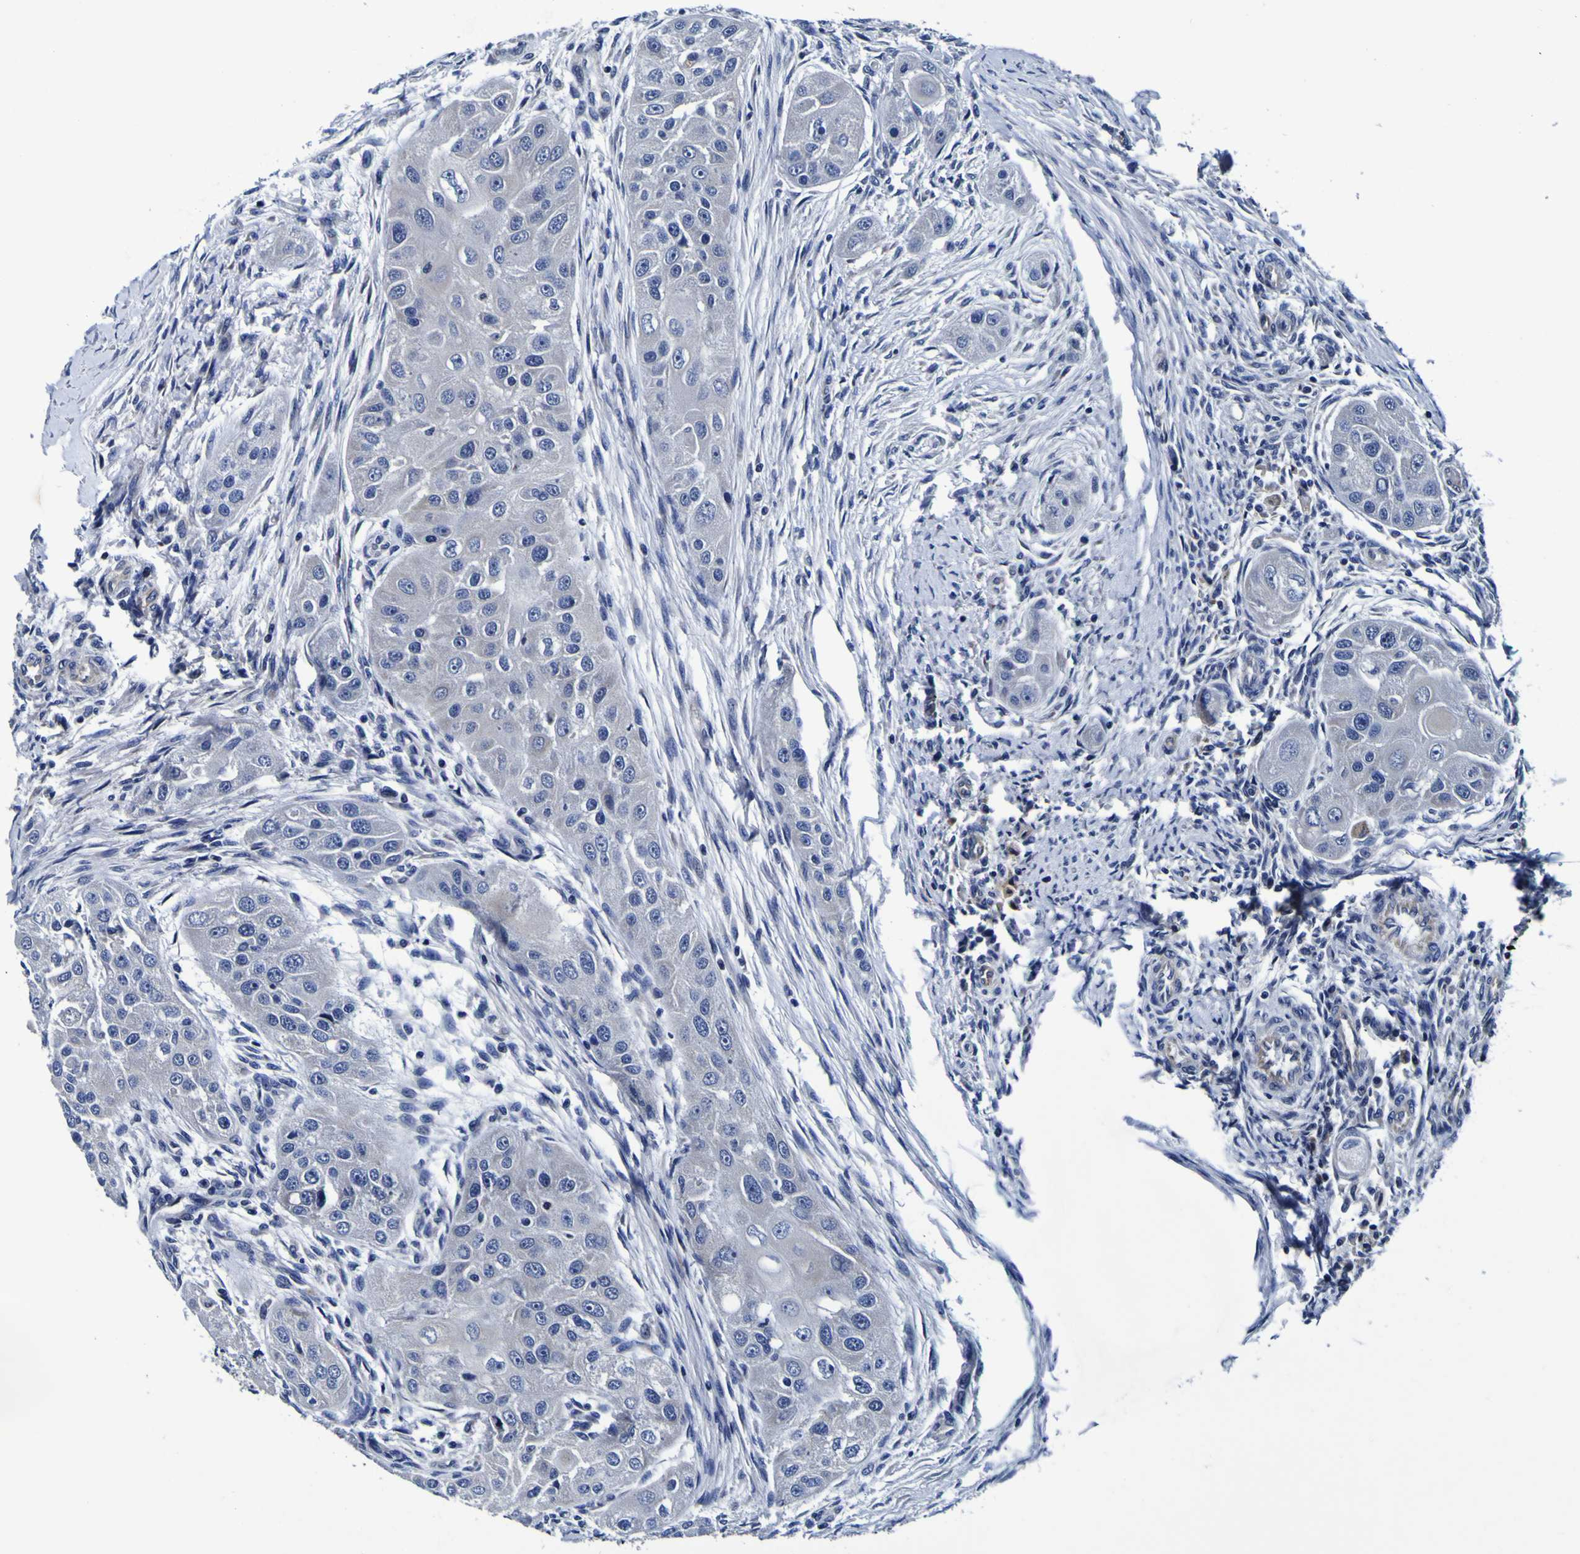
{"staining": {"intensity": "negative", "quantity": "none", "location": "none"}, "tissue": "head and neck cancer", "cell_type": "Tumor cells", "image_type": "cancer", "snomed": [{"axis": "morphology", "description": "Normal tissue, NOS"}, {"axis": "morphology", "description": "Squamous cell carcinoma, NOS"}, {"axis": "topography", "description": "Skeletal muscle"}, {"axis": "topography", "description": "Head-Neck"}], "caption": "This is a image of immunohistochemistry (IHC) staining of squamous cell carcinoma (head and neck), which shows no expression in tumor cells.", "gene": "PDLIM4", "patient": {"sex": "male", "age": 51}}